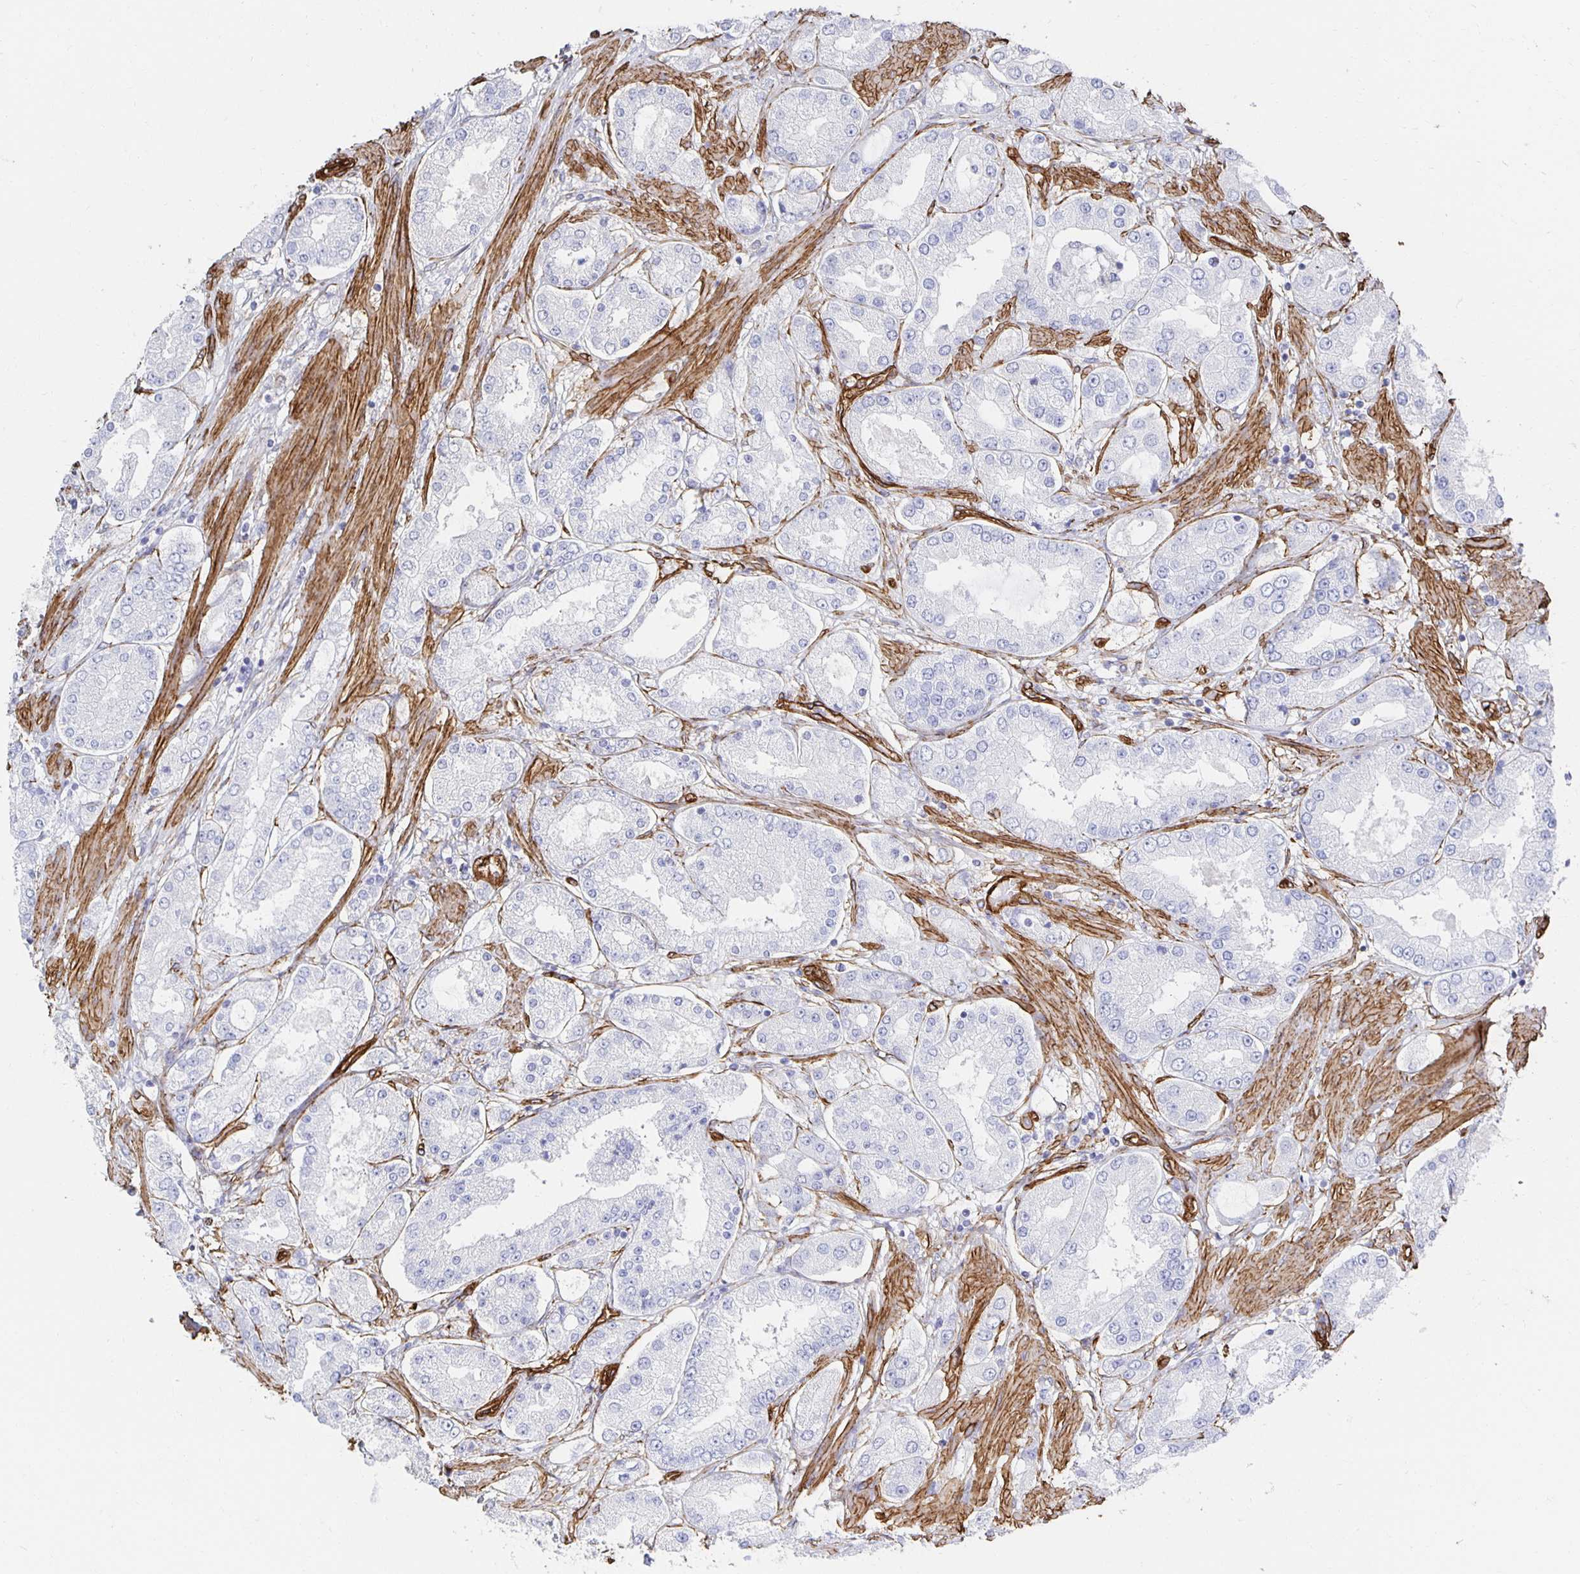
{"staining": {"intensity": "negative", "quantity": "none", "location": "none"}, "tissue": "prostate cancer", "cell_type": "Tumor cells", "image_type": "cancer", "snomed": [{"axis": "morphology", "description": "Adenocarcinoma, High grade"}, {"axis": "topography", "description": "Prostate"}], "caption": "This is an immunohistochemistry photomicrograph of human prostate cancer (adenocarcinoma (high-grade)). There is no positivity in tumor cells.", "gene": "VIPR2", "patient": {"sex": "male", "age": 69}}